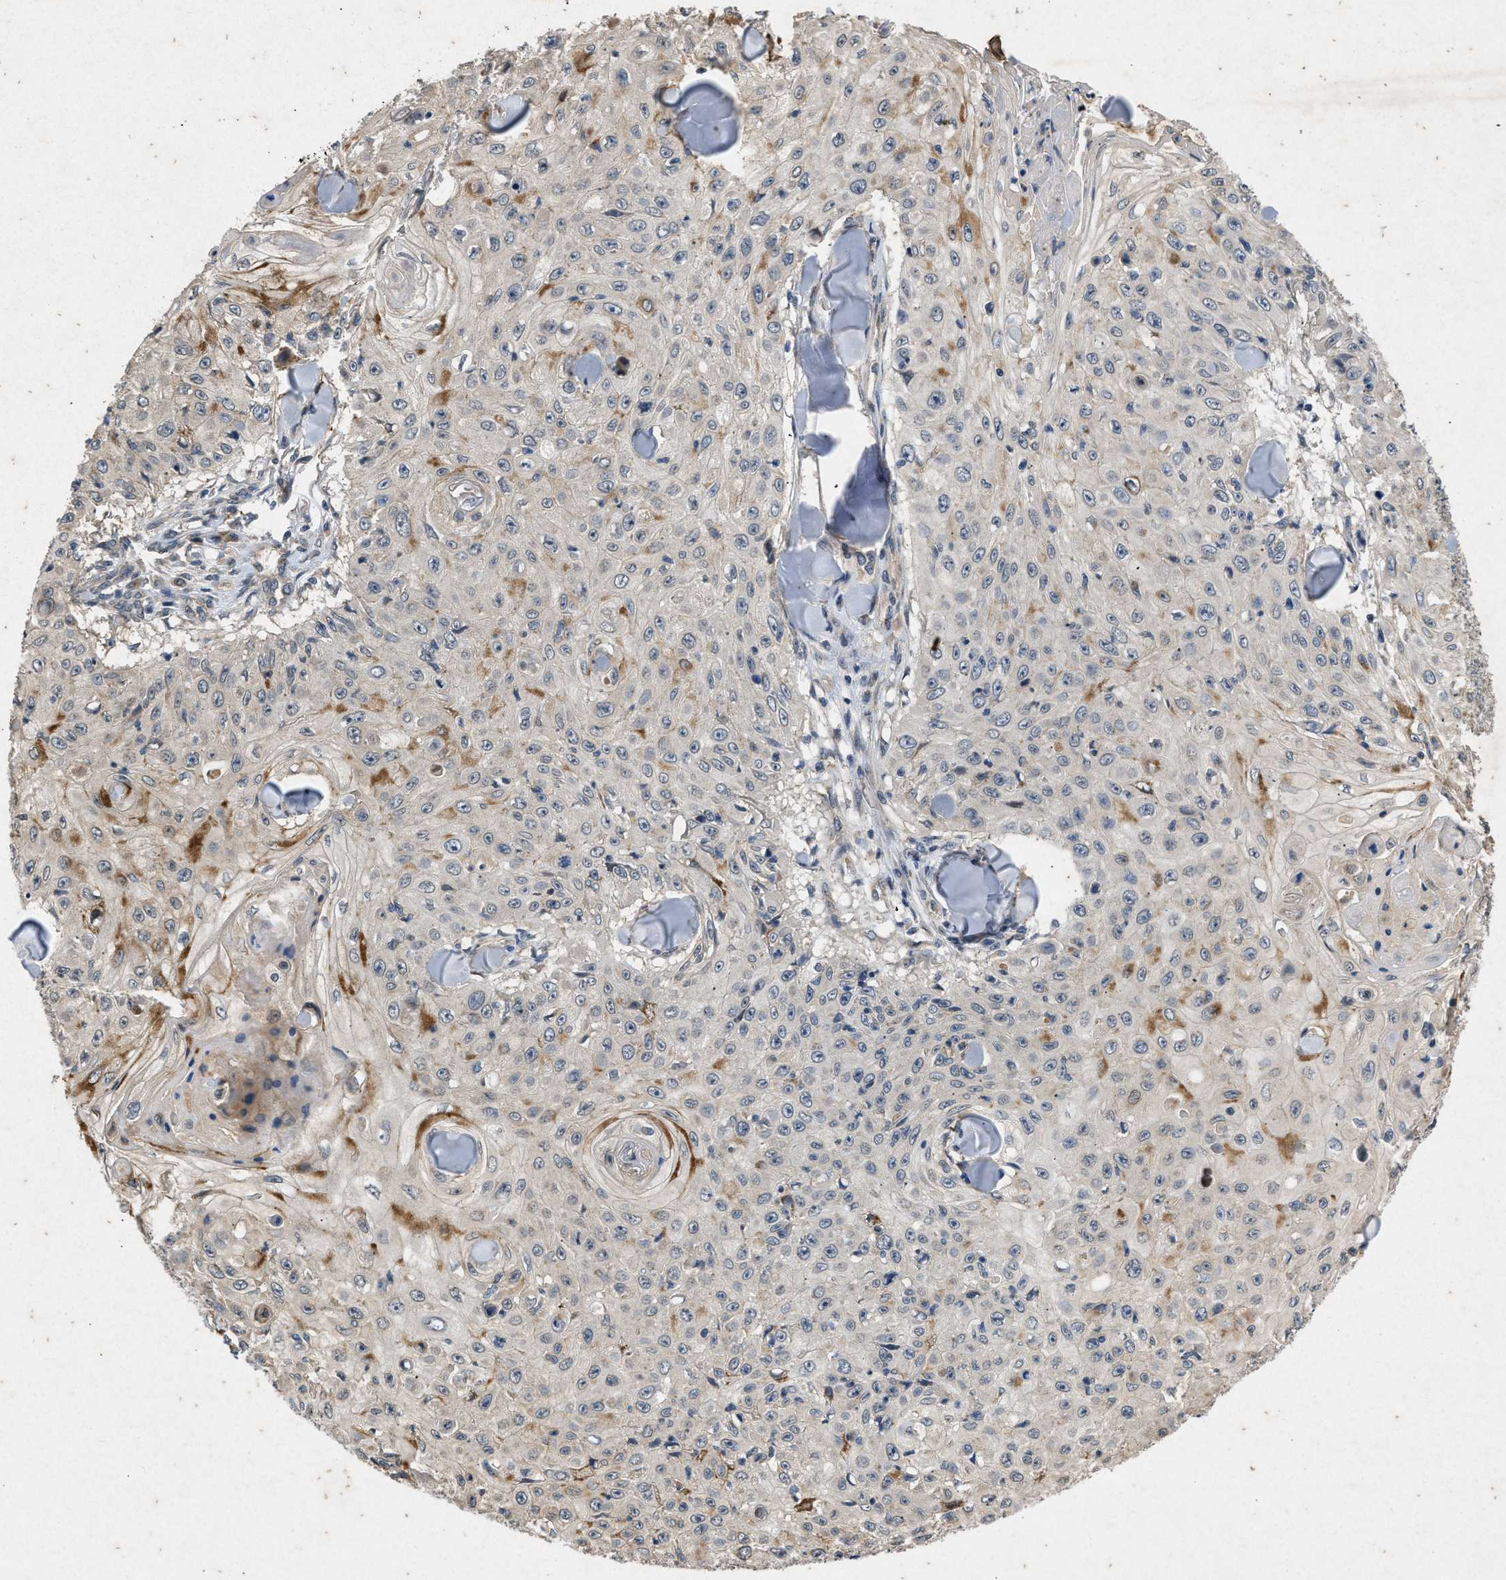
{"staining": {"intensity": "negative", "quantity": "none", "location": "none"}, "tissue": "skin cancer", "cell_type": "Tumor cells", "image_type": "cancer", "snomed": [{"axis": "morphology", "description": "Squamous cell carcinoma, NOS"}, {"axis": "topography", "description": "Skin"}], "caption": "This is an immunohistochemistry (IHC) histopathology image of skin squamous cell carcinoma. There is no positivity in tumor cells.", "gene": "PRKG2", "patient": {"sex": "male", "age": 86}}